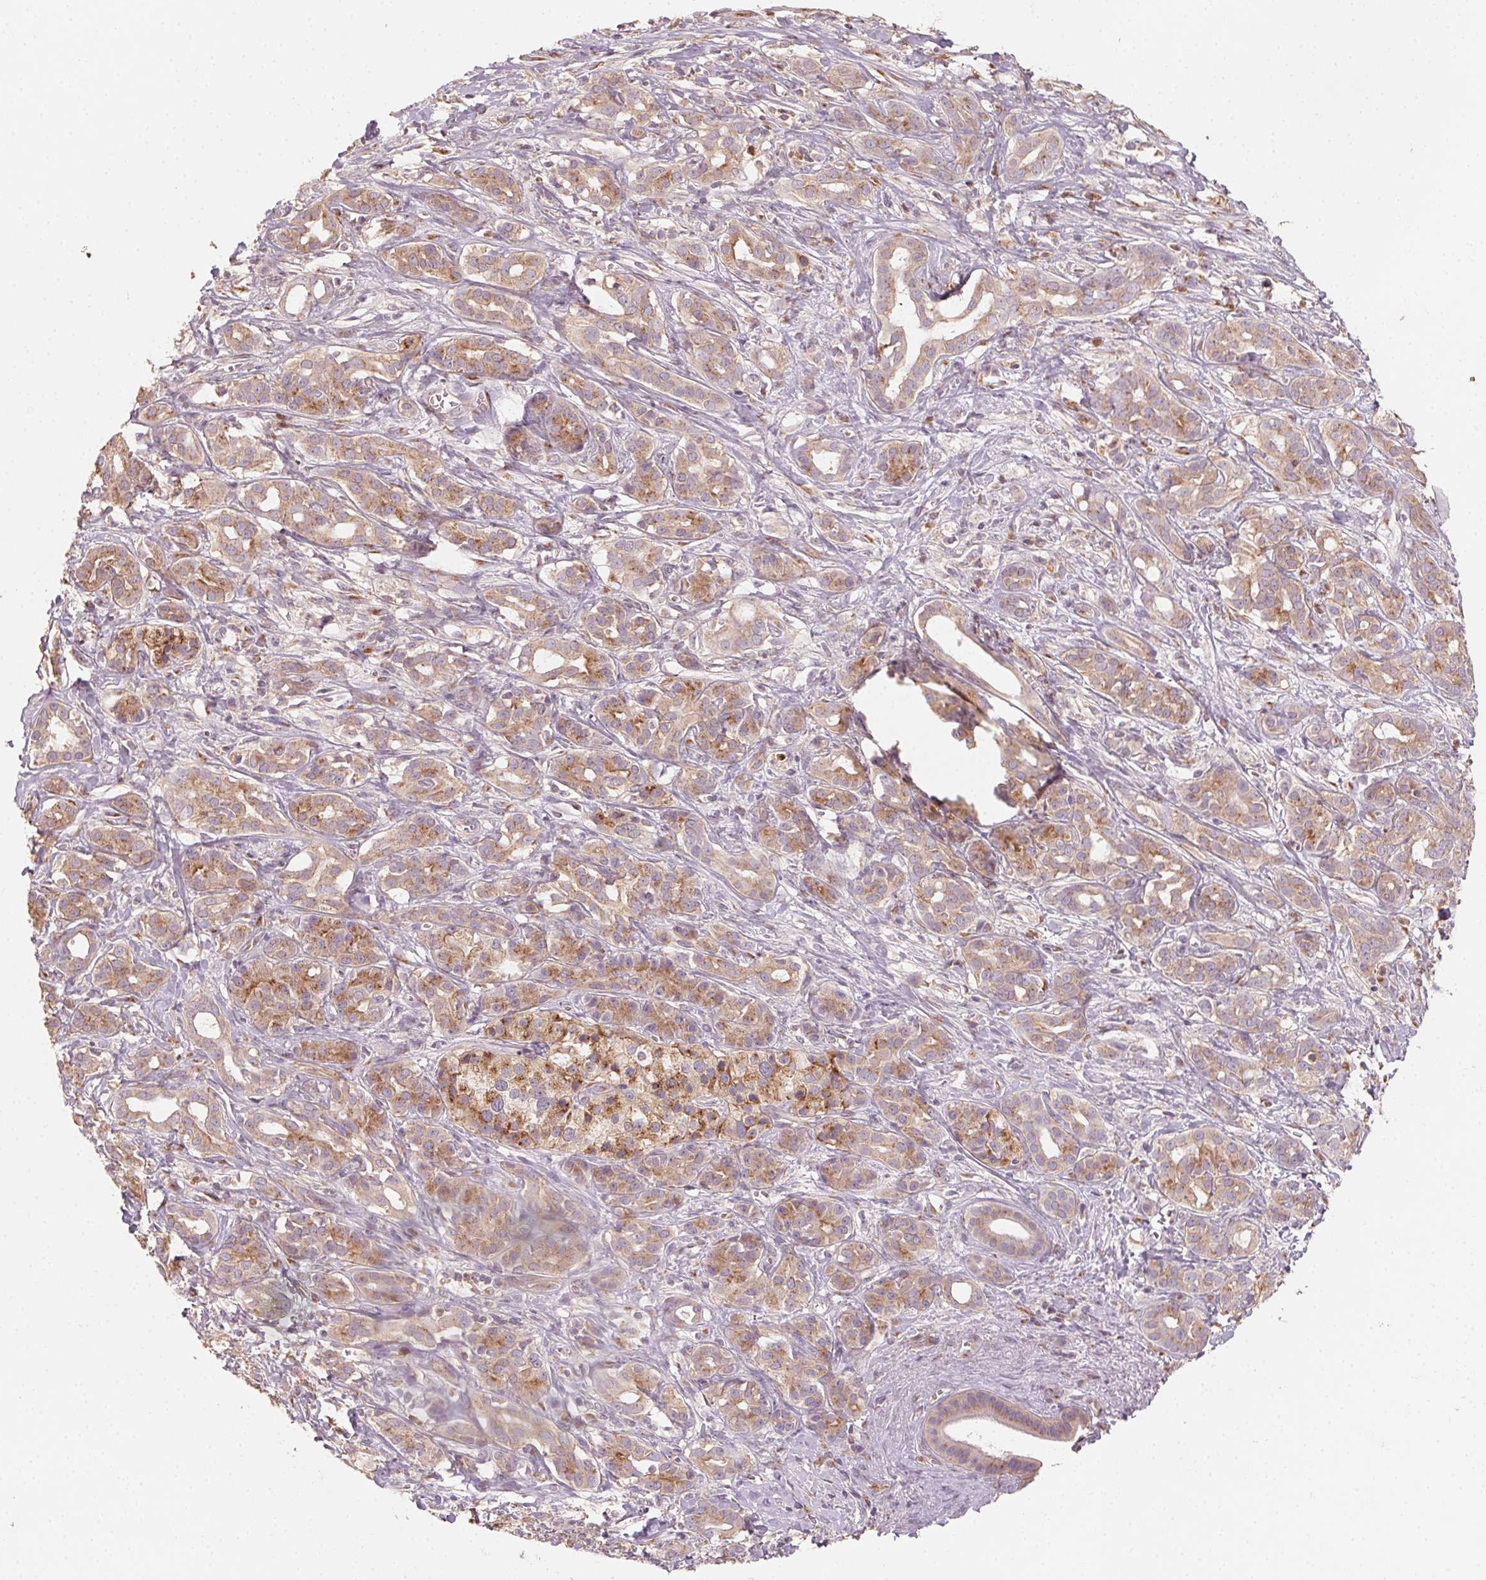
{"staining": {"intensity": "moderate", "quantity": ">75%", "location": "cytoplasmic/membranous"}, "tissue": "pancreatic cancer", "cell_type": "Tumor cells", "image_type": "cancer", "snomed": [{"axis": "morphology", "description": "Adenocarcinoma, NOS"}, {"axis": "topography", "description": "Pancreas"}], "caption": "Moderate cytoplasmic/membranous protein staining is appreciated in about >75% of tumor cells in pancreatic adenocarcinoma.", "gene": "AP1S1", "patient": {"sex": "male", "age": 61}}